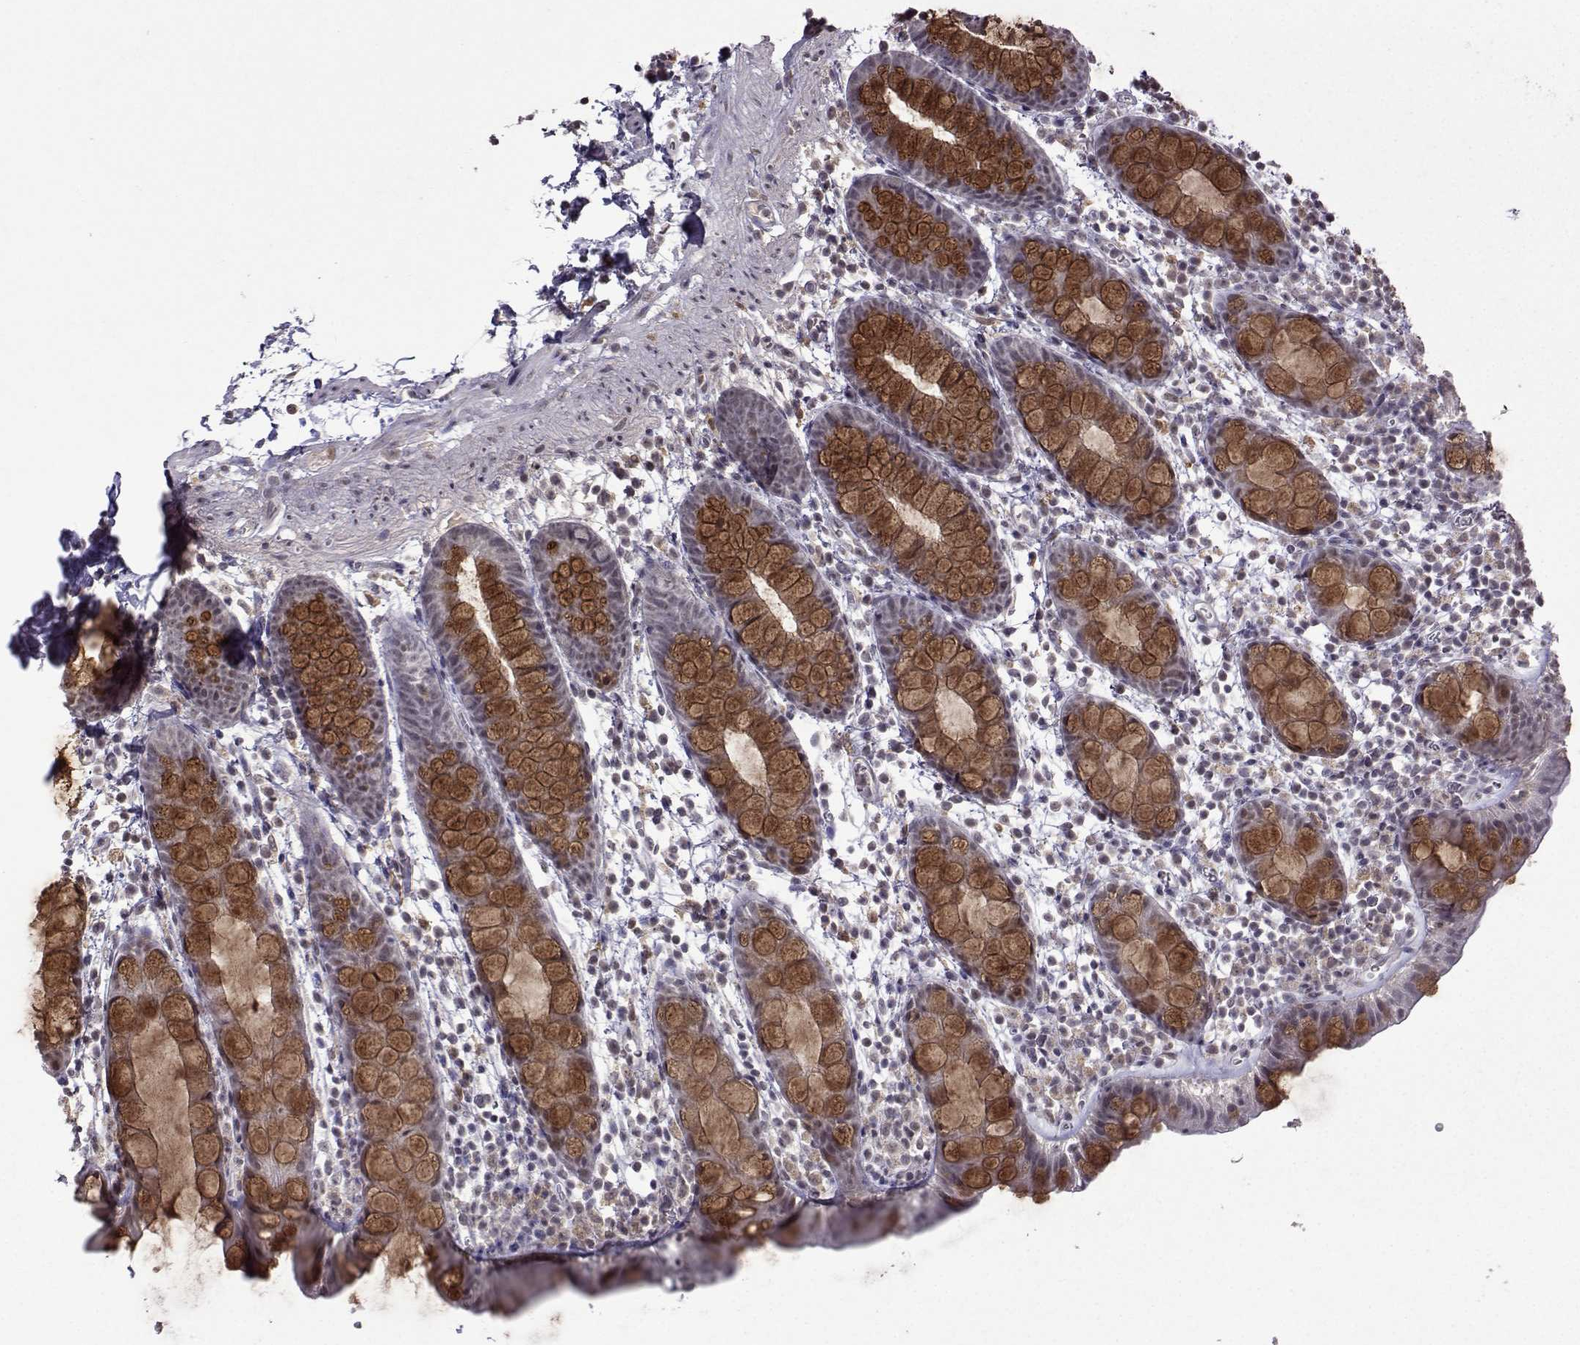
{"staining": {"intensity": "strong", "quantity": "25%-75%", "location": "cytoplasmic/membranous"}, "tissue": "rectum", "cell_type": "Glandular cells", "image_type": "normal", "snomed": [{"axis": "morphology", "description": "Normal tissue, NOS"}, {"axis": "topography", "description": "Rectum"}], "caption": "Benign rectum reveals strong cytoplasmic/membranous expression in approximately 25%-75% of glandular cells.", "gene": "CCL28", "patient": {"sex": "male", "age": 57}}